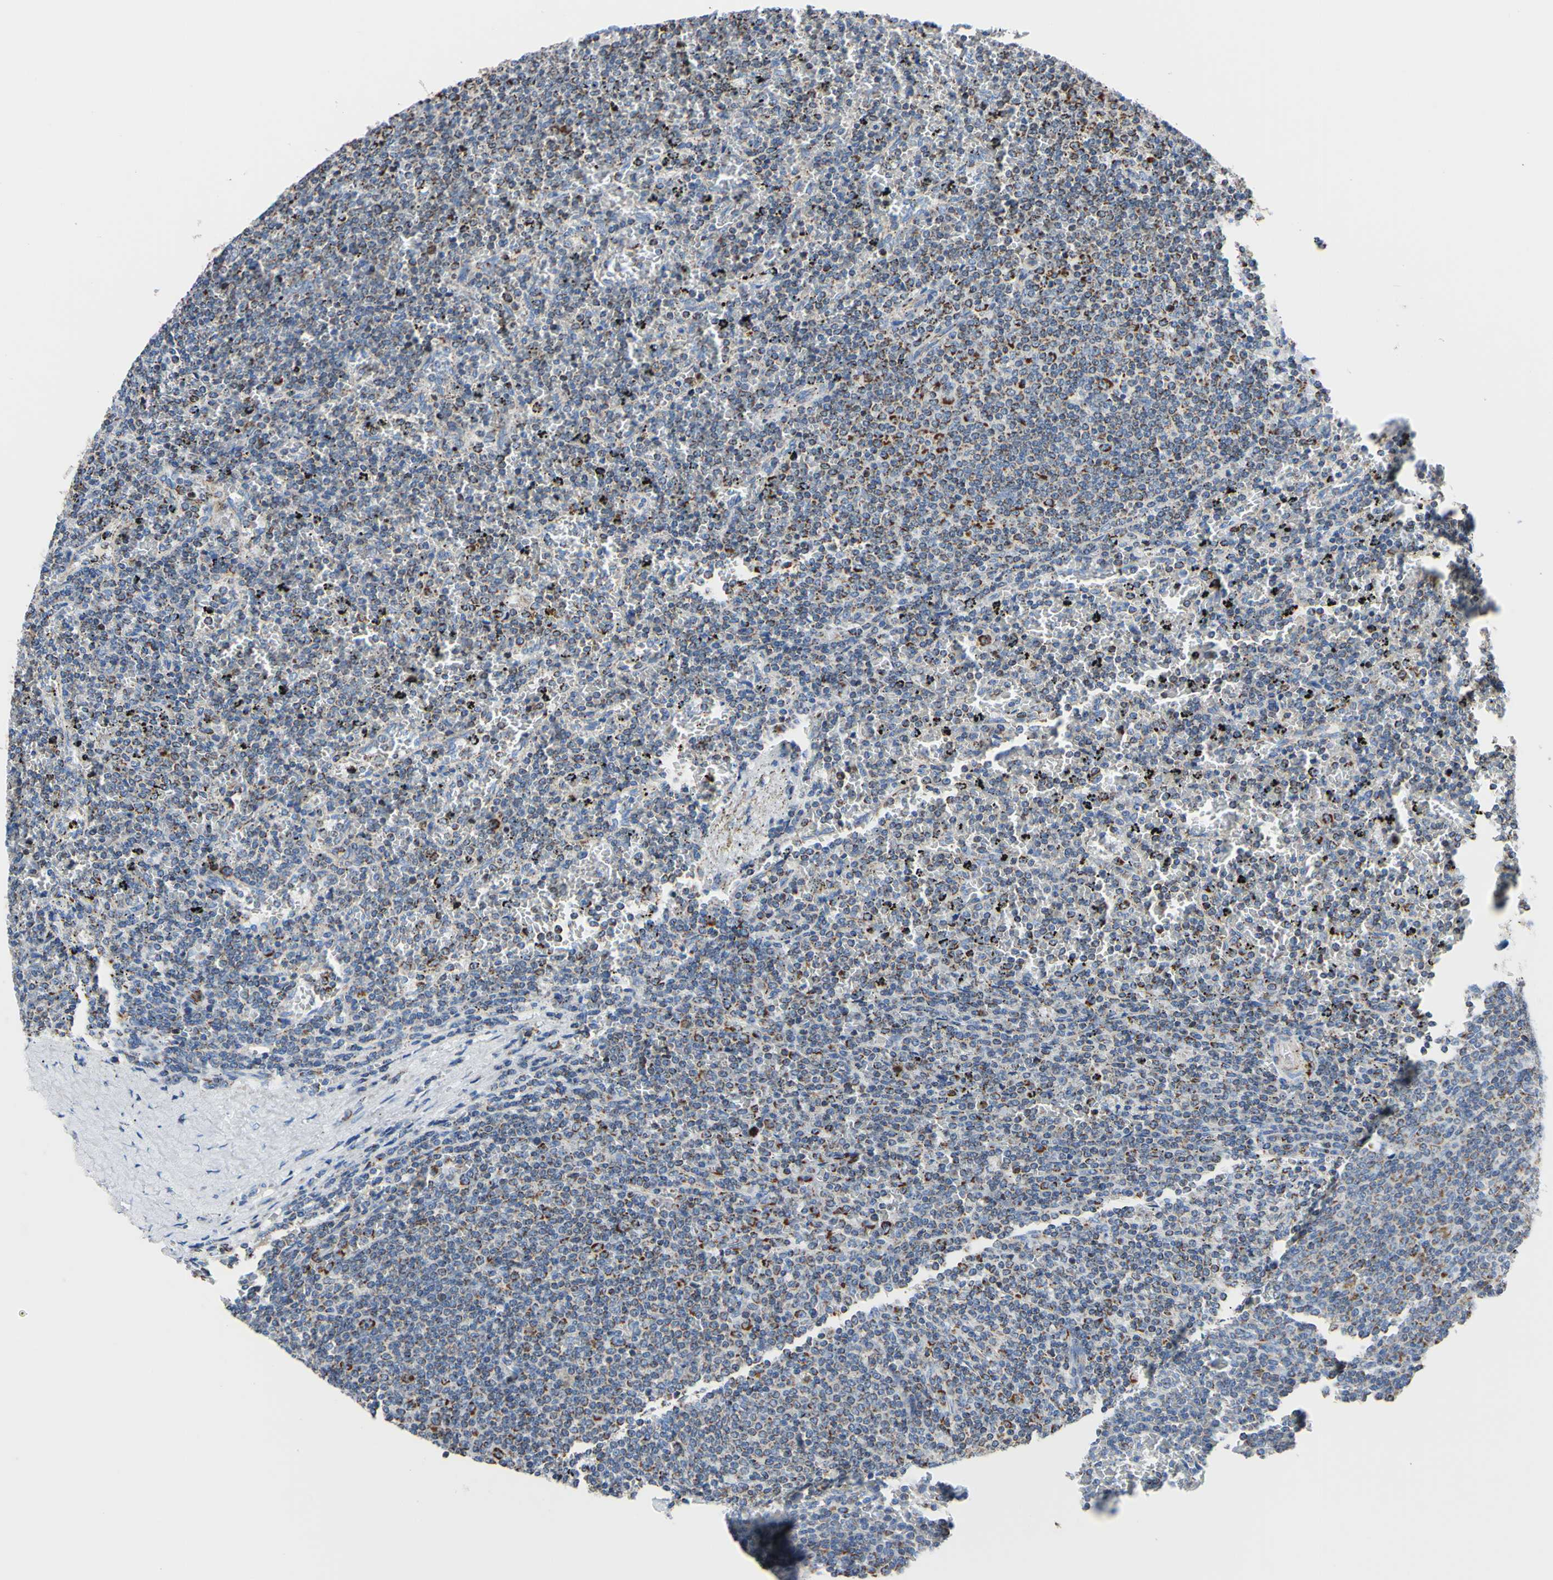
{"staining": {"intensity": "strong", "quantity": "<25%", "location": "cytoplasmic/membranous"}, "tissue": "lymphoma", "cell_type": "Tumor cells", "image_type": "cancer", "snomed": [{"axis": "morphology", "description": "Malignant lymphoma, non-Hodgkin's type, Low grade"}, {"axis": "topography", "description": "Spleen"}], "caption": "This image exhibits IHC staining of low-grade malignant lymphoma, non-Hodgkin's type, with medium strong cytoplasmic/membranous positivity in approximately <25% of tumor cells.", "gene": "CLPP", "patient": {"sex": "female", "age": 77}}